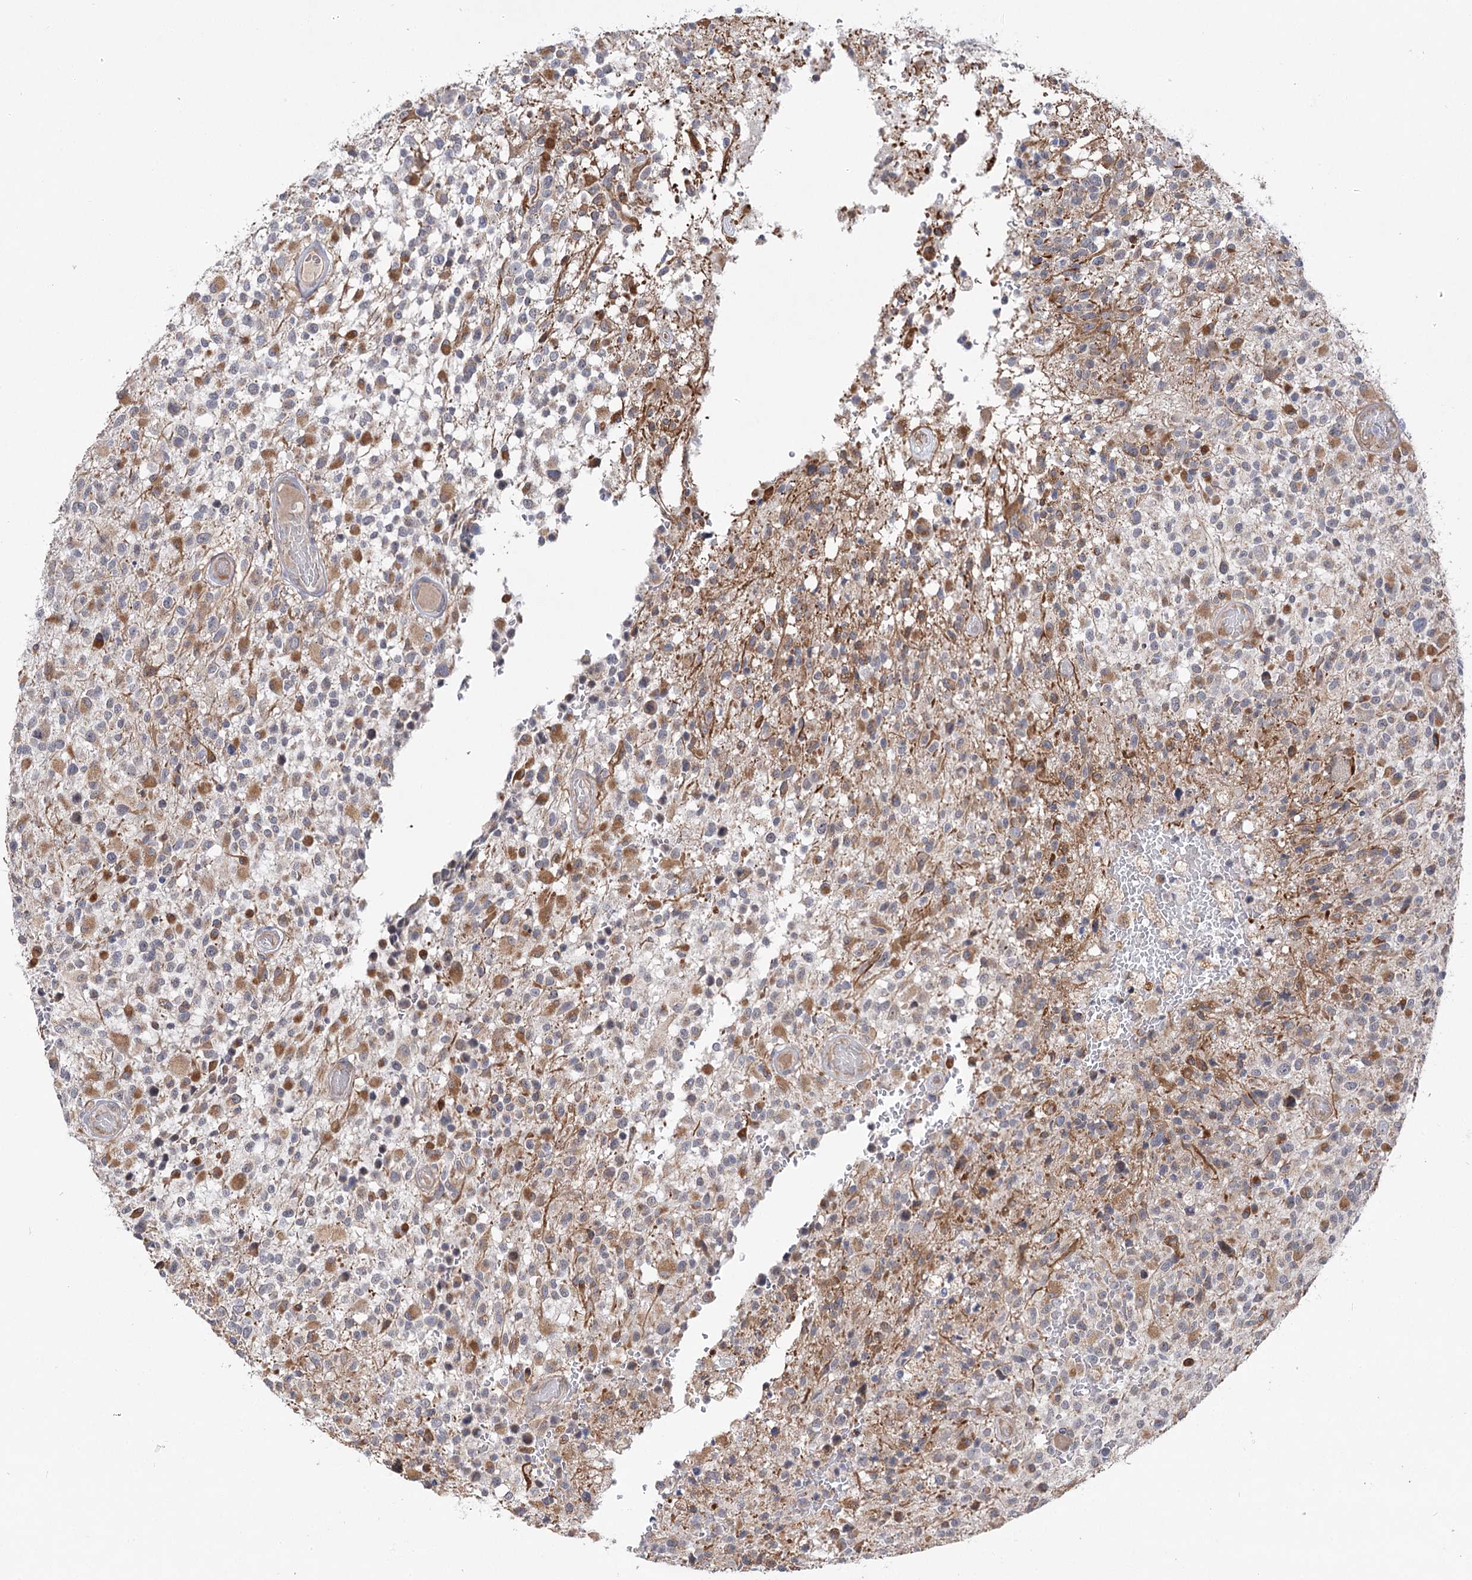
{"staining": {"intensity": "moderate", "quantity": "25%-75%", "location": "cytoplasmic/membranous"}, "tissue": "glioma", "cell_type": "Tumor cells", "image_type": "cancer", "snomed": [{"axis": "morphology", "description": "Glioma, malignant, High grade"}, {"axis": "morphology", "description": "Glioblastoma, NOS"}, {"axis": "topography", "description": "Brain"}], "caption": "Immunohistochemical staining of human glioblastoma reveals moderate cytoplasmic/membranous protein staining in about 25%-75% of tumor cells.", "gene": "ECHDC3", "patient": {"sex": "male", "age": 60}}